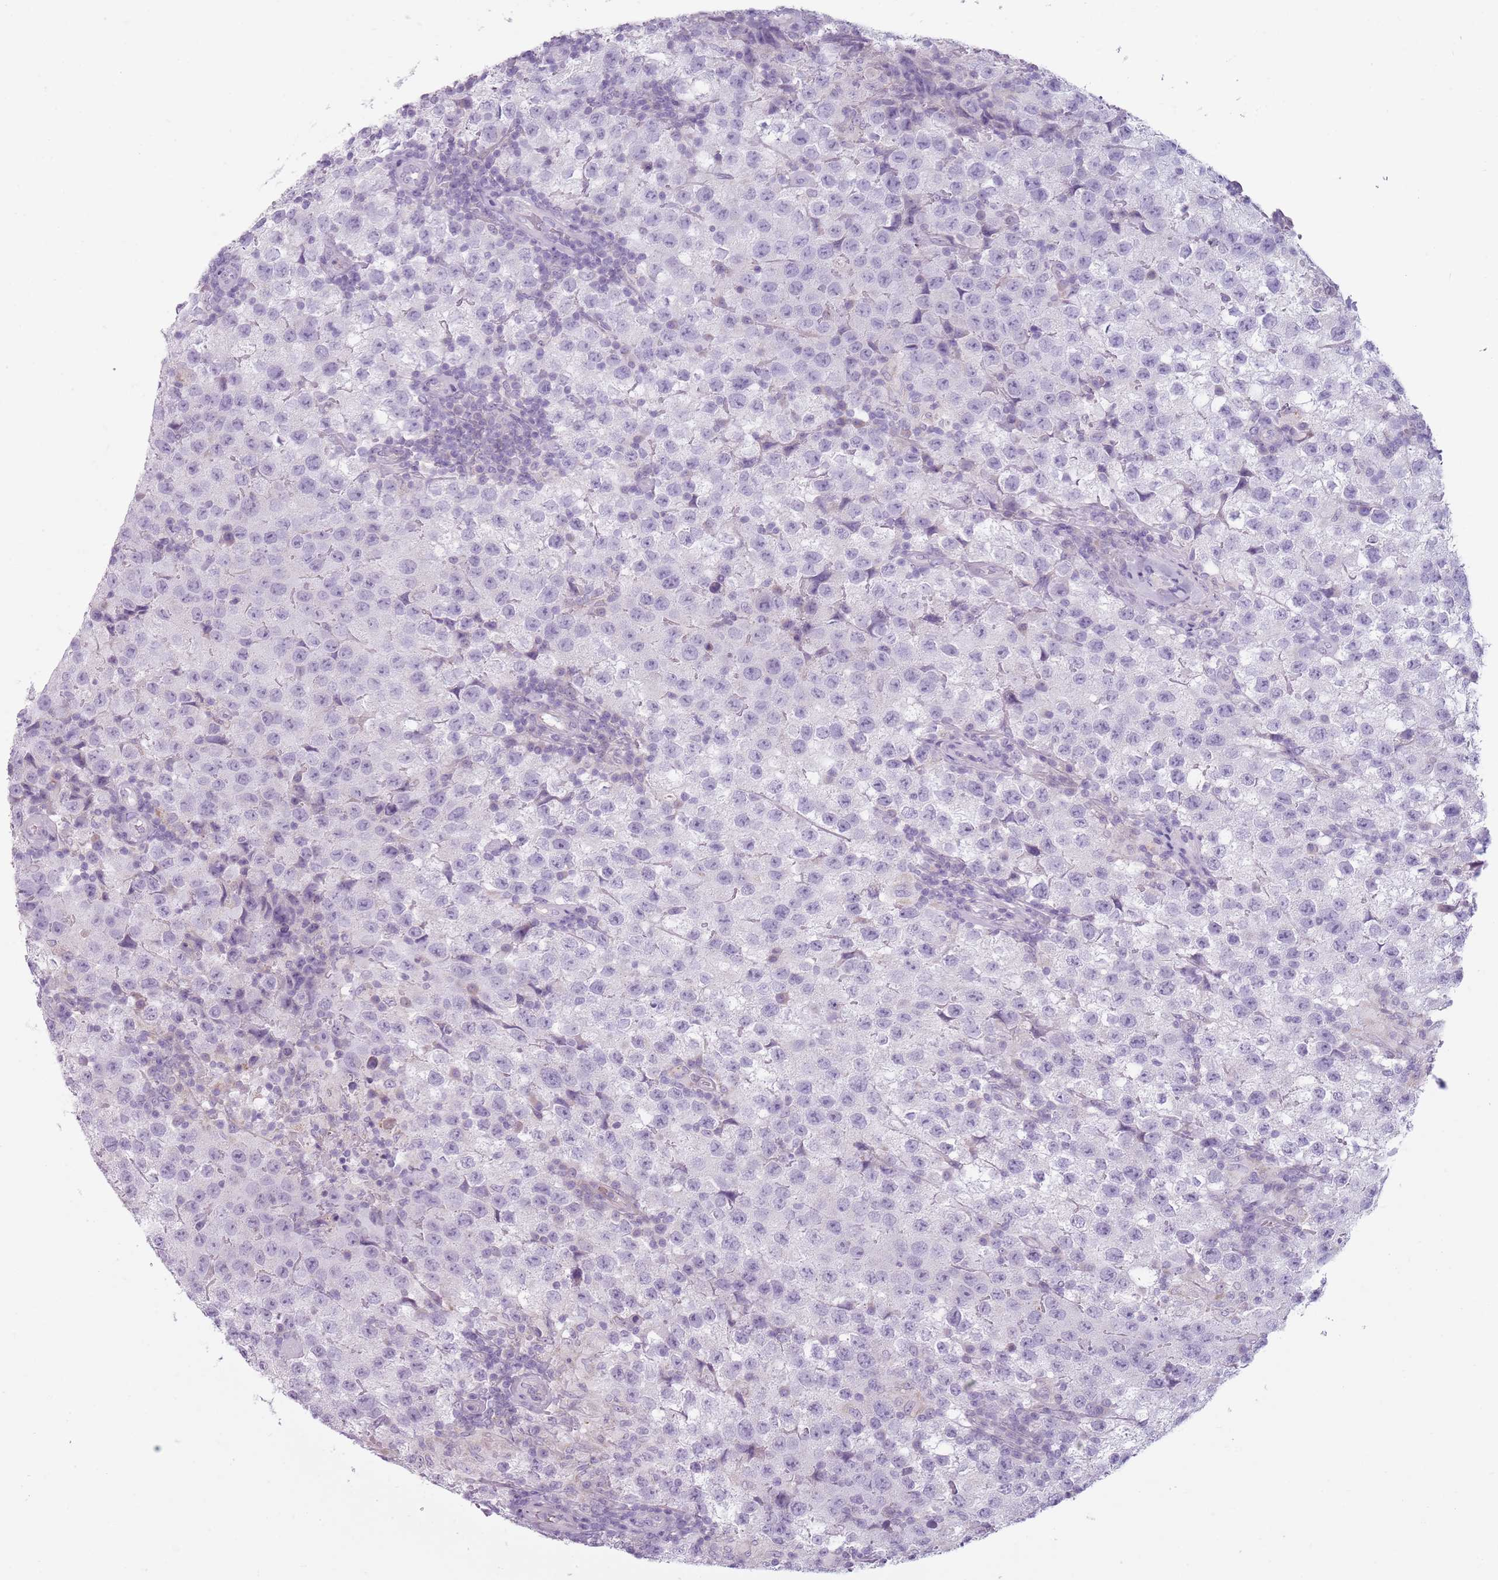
{"staining": {"intensity": "negative", "quantity": "none", "location": "none"}, "tissue": "testis cancer", "cell_type": "Tumor cells", "image_type": "cancer", "snomed": [{"axis": "morphology", "description": "Seminoma, NOS"}, {"axis": "morphology", "description": "Carcinoma, Embryonal, NOS"}, {"axis": "topography", "description": "Testis"}], "caption": "A photomicrograph of testis embryonal carcinoma stained for a protein exhibits no brown staining in tumor cells.", "gene": "MEGF8", "patient": {"sex": "male", "age": 41}}